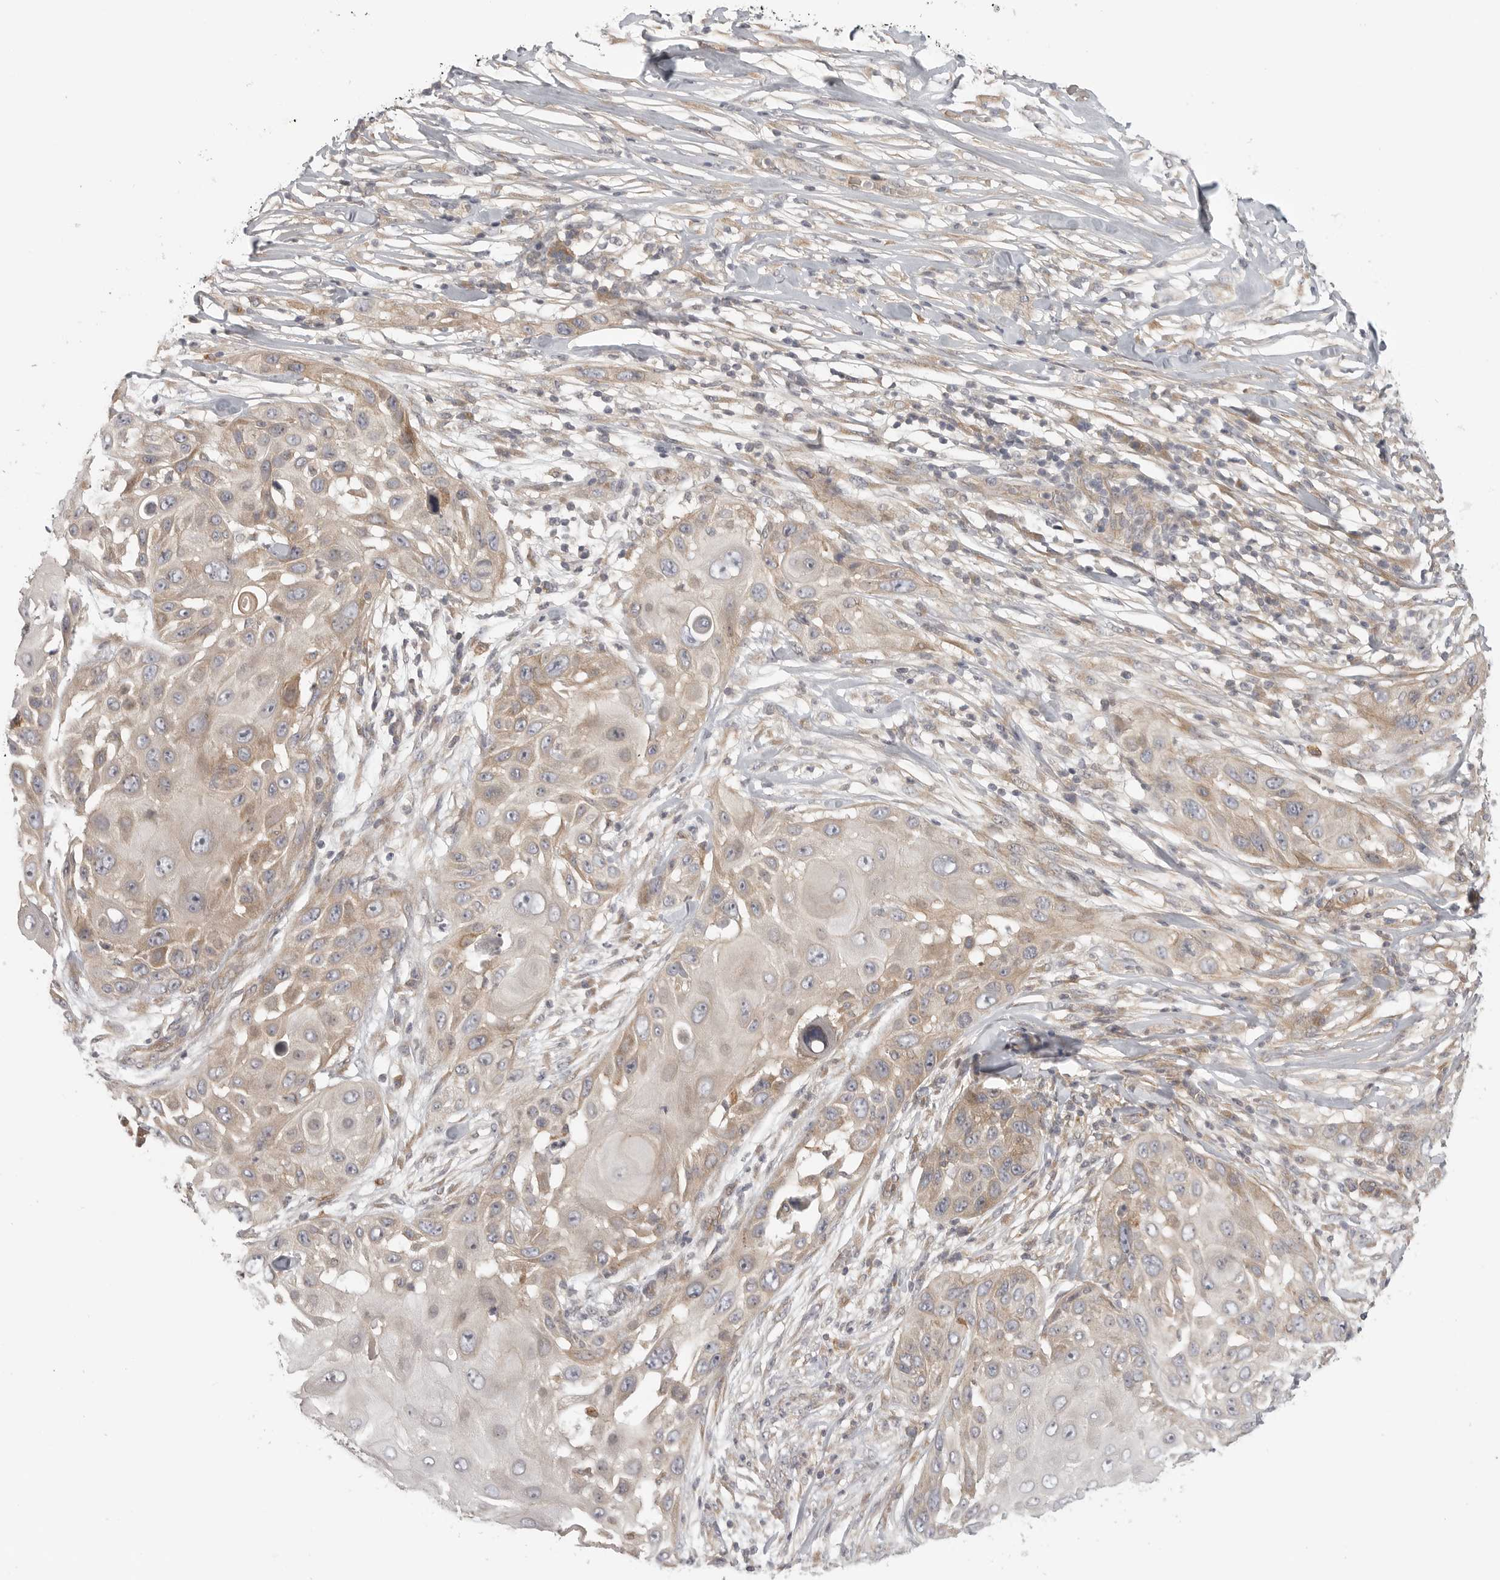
{"staining": {"intensity": "weak", "quantity": "25%-75%", "location": "cytoplasmic/membranous"}, "tissue": "skin cancer", "cell_type": "Tumor cells", "image_type": "cancer", "snomed": [{"axis": "morphology", "description": "Squamous cell carcinoma, NOS"}, {"axis": "topography", "description": "Skin"}], "caption": "There is low levels of weak cytoplasmic/membranous positivity in tumor cells of skin cancer (squamous cell carcinoma), as demonstrated by immunohistochemical staining (brown color).", "gene": "CCPG1", "patient": {"sex": "female", "age": 44}}